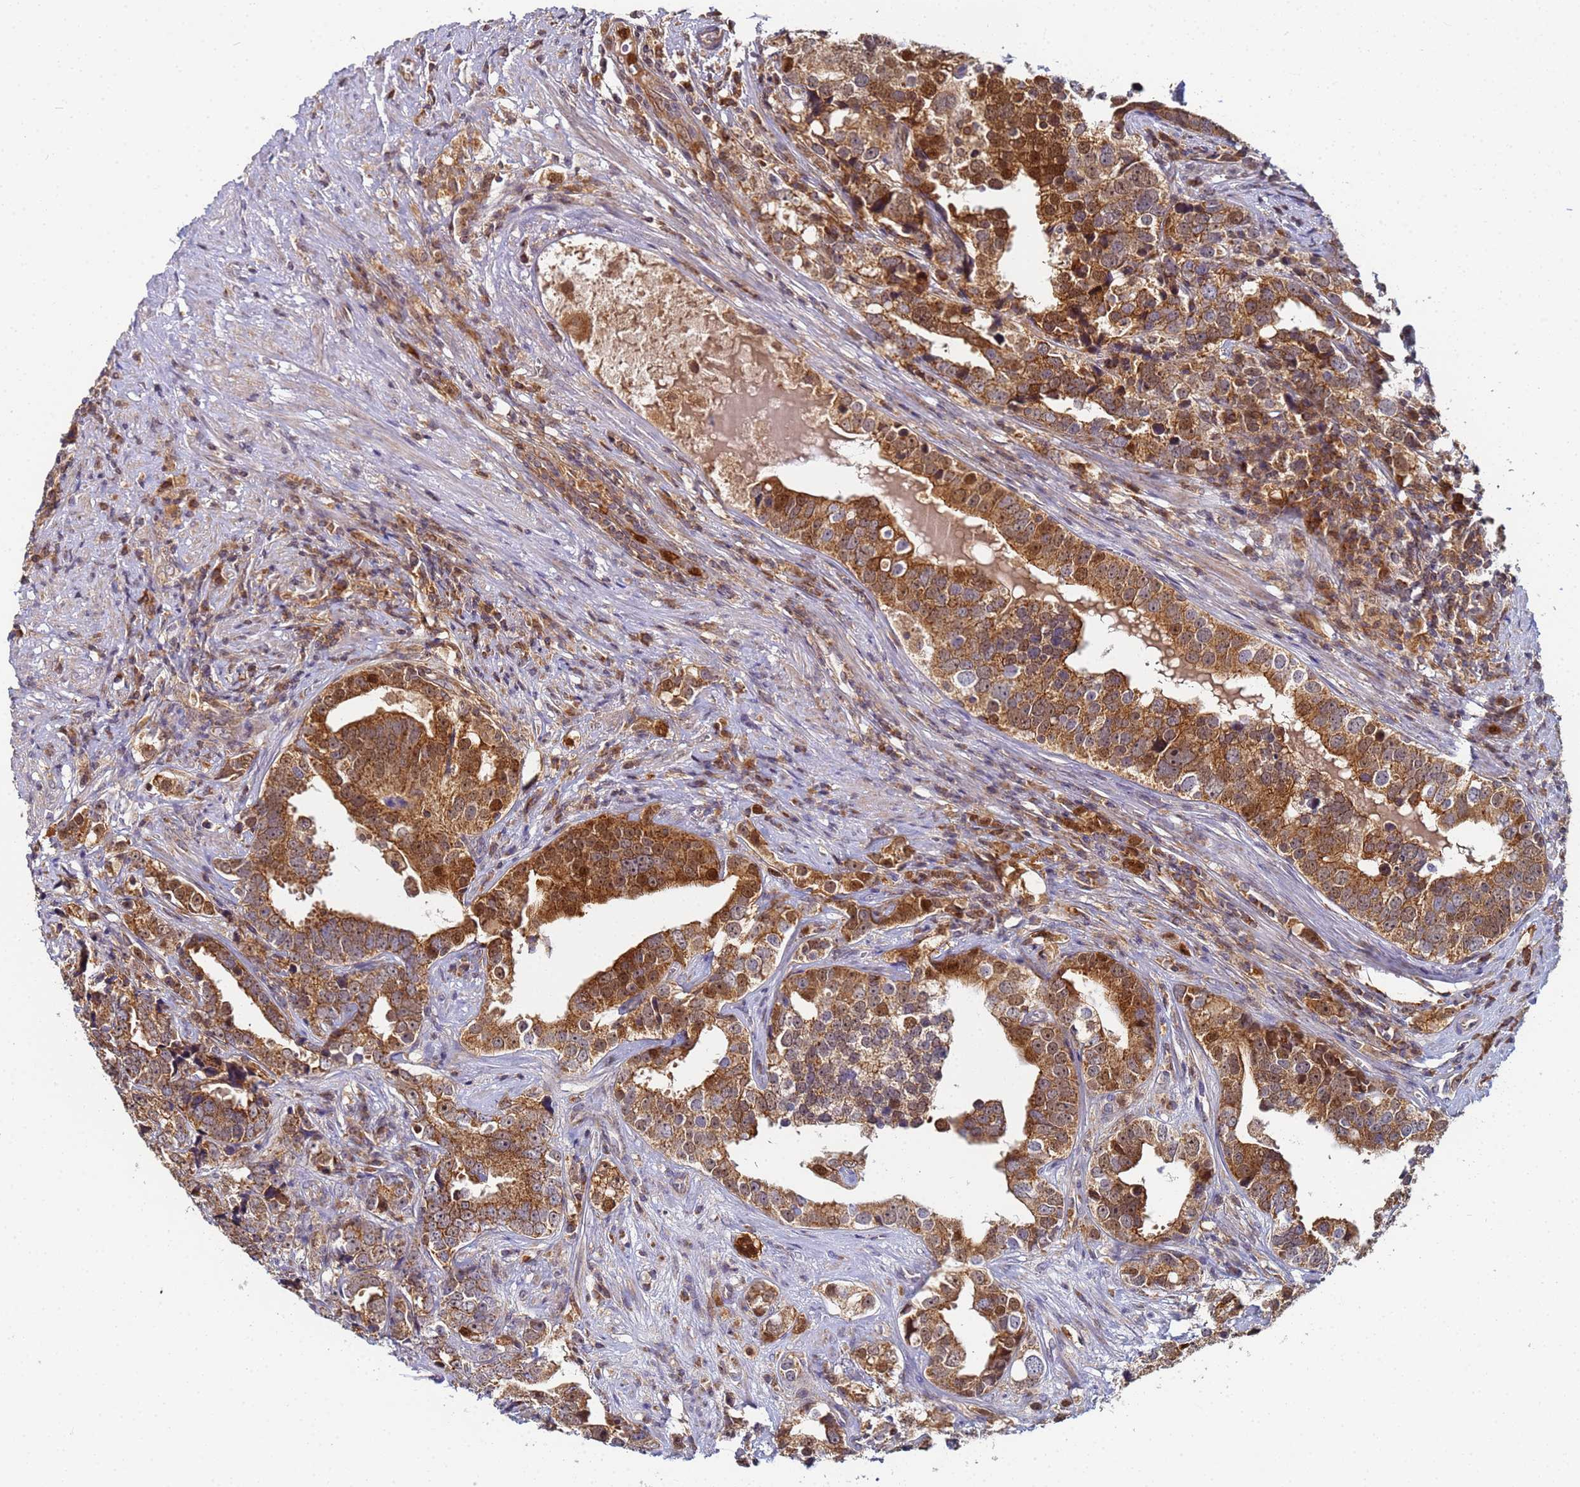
{"staining": {"intensity": "strong", "quantity": "25%-75%", "location": "cytoplasmic/membranous,nuclear"}, "tissue": "prostate cancer", "cell_type": "Tumor cells", "image_type": "cancer", "snomed": [{"axis": "morphology", "description": "Adenocarcinoma, High grade"}, {"axis": "topography", "description": "Prostate"}], "caption": "Immunohistochemistry (IHC) of prostate cancer reveals high levels of strong cytoplasmic/membranous and nuclear expression in about 25%-75% of tumor cells.", "gene": "CCDC127", "patient": {"sex": "male", "age": 71}}